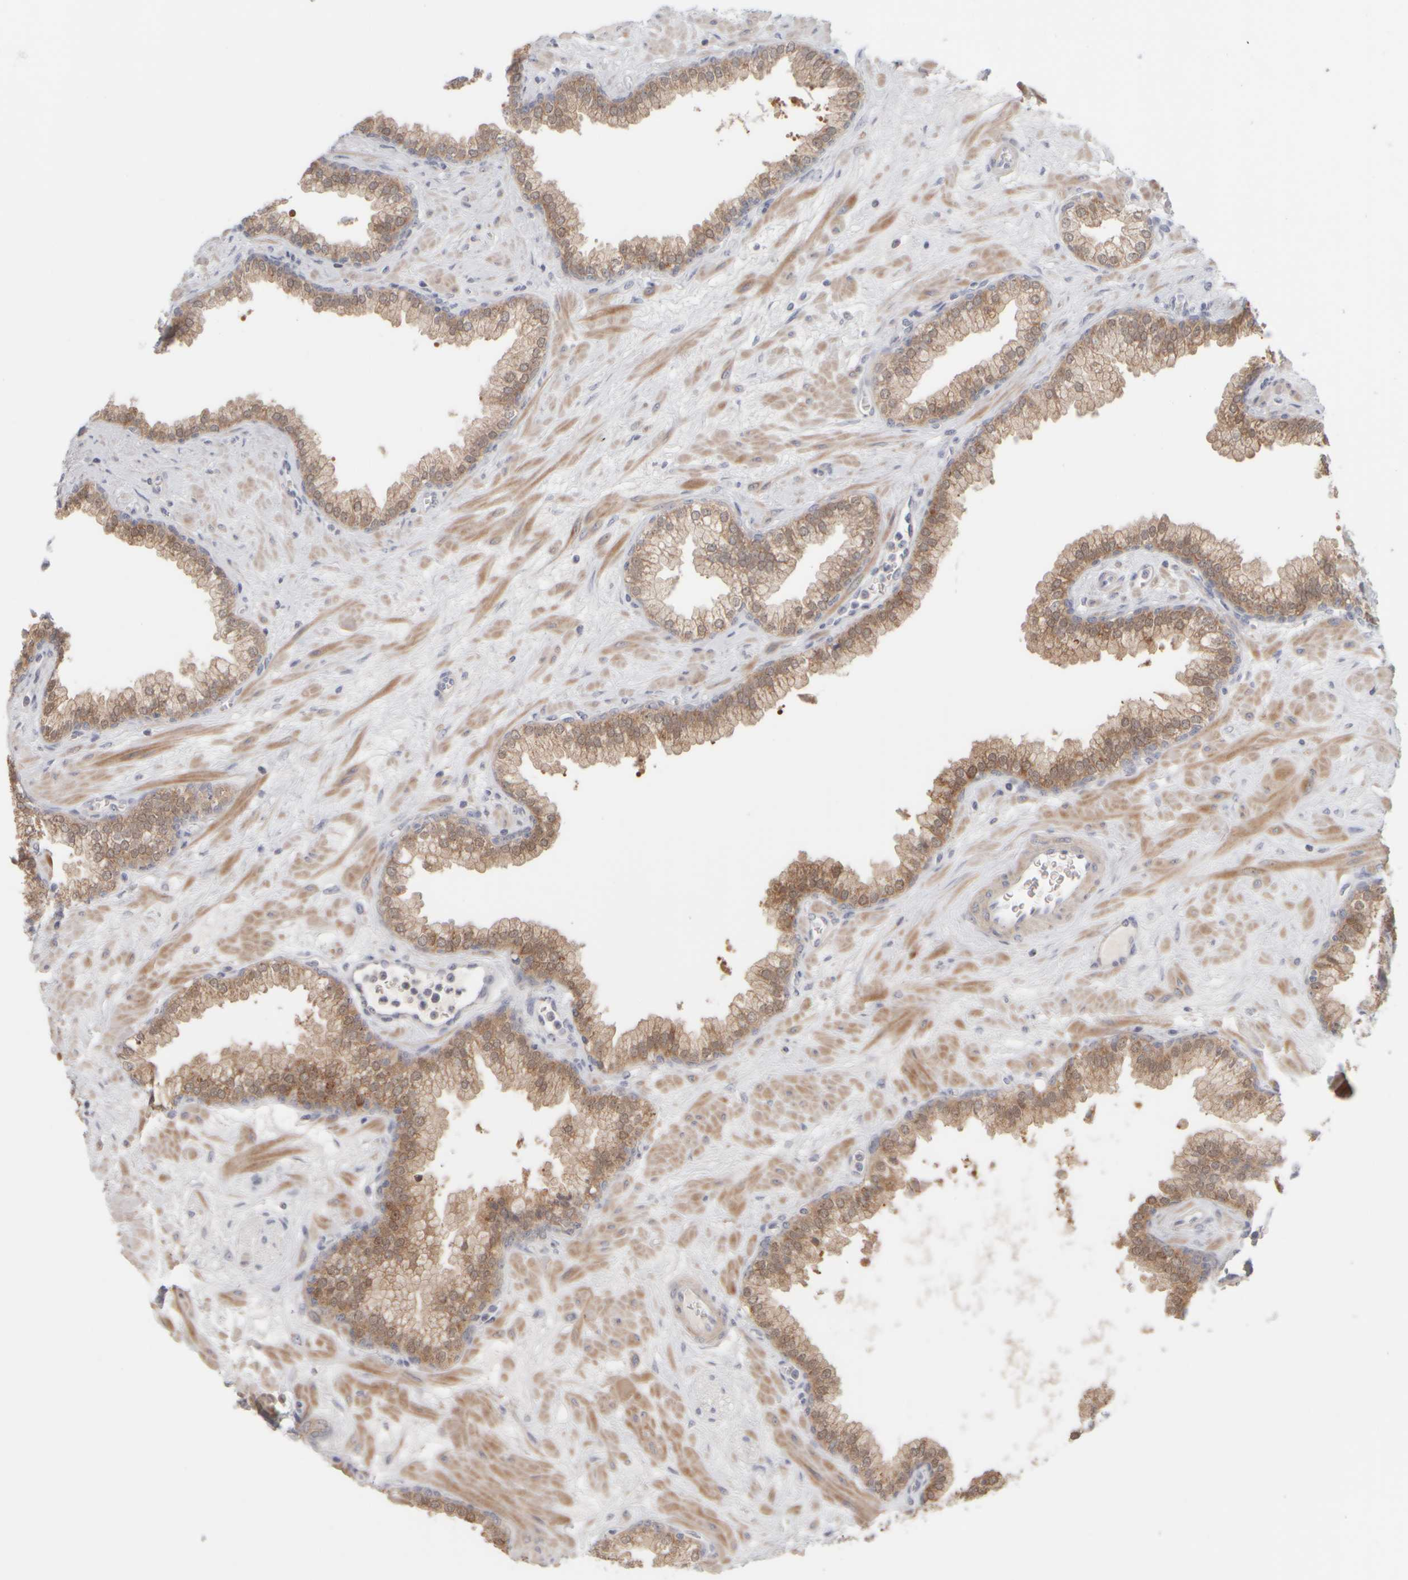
{"staining": {"intensity": "weak", "quantity": ">75%", "location": "cytoplasmic/membranous"}, "tissue": "prostate", "cell_type": "Glandular cells", "image_type": "normal", "snomed": [{"axis": "morphology", "description": "Normal tissue, NOS"}, {"axis": "morphology", "description": "Urothelial carcinoma, Low grade"}, {"axis": "topography", "description": "Urinary bladder"}, {"axis": "topography", "description": "Prostate"}], "caption": "Protein expression analysis of benign prostate exhibits weak cytoplasmic/membranous positivity in approximately >75% of glandular cells.", "gene": "DCXR", "patient": {"sex": "male", "age": 60}}